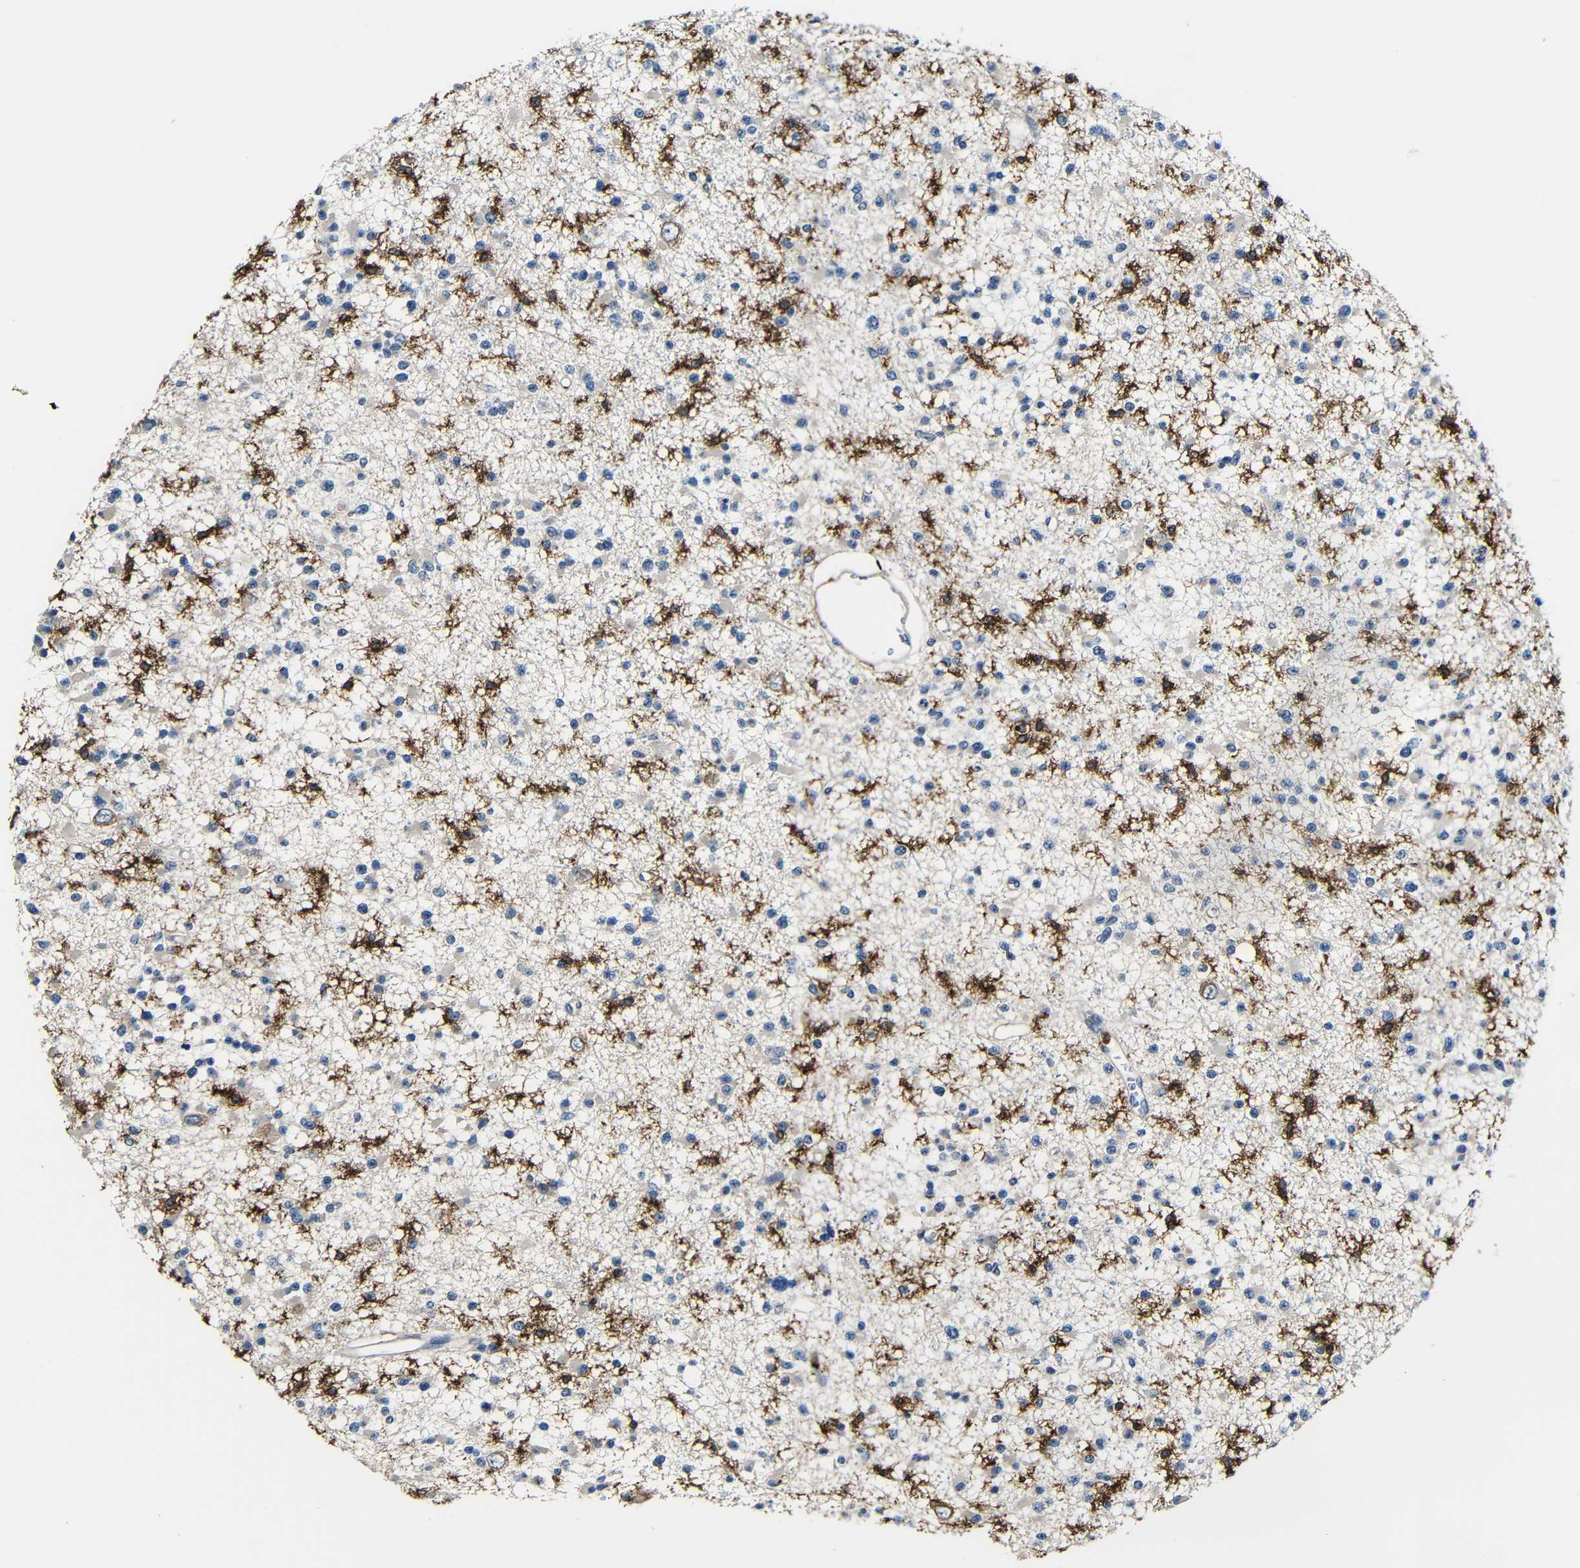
{"staining": {"intensity": "strong", "quantity": "25%-75%", "location": "cytoplasmic/membranous"}, "tissue": "glioma", "cell_type": "Tumor cells", "image_type": "cancer", "snomed": [{"axis": "morphology", "description": "Glioma, malignant, Low grade"}, {"axis": "topography", "description": "Brain"}], "caption": "Immunohistochemistry (IHC) histopathology image of low-grade glioma (malignant) stained for a protein (brown), which shows high levels of strong cytoplasmic/membranous staining in about 25%-75% of tumor cells.", "gene": "P2RY12", "patient": {"sex": "female", "age": 22}}